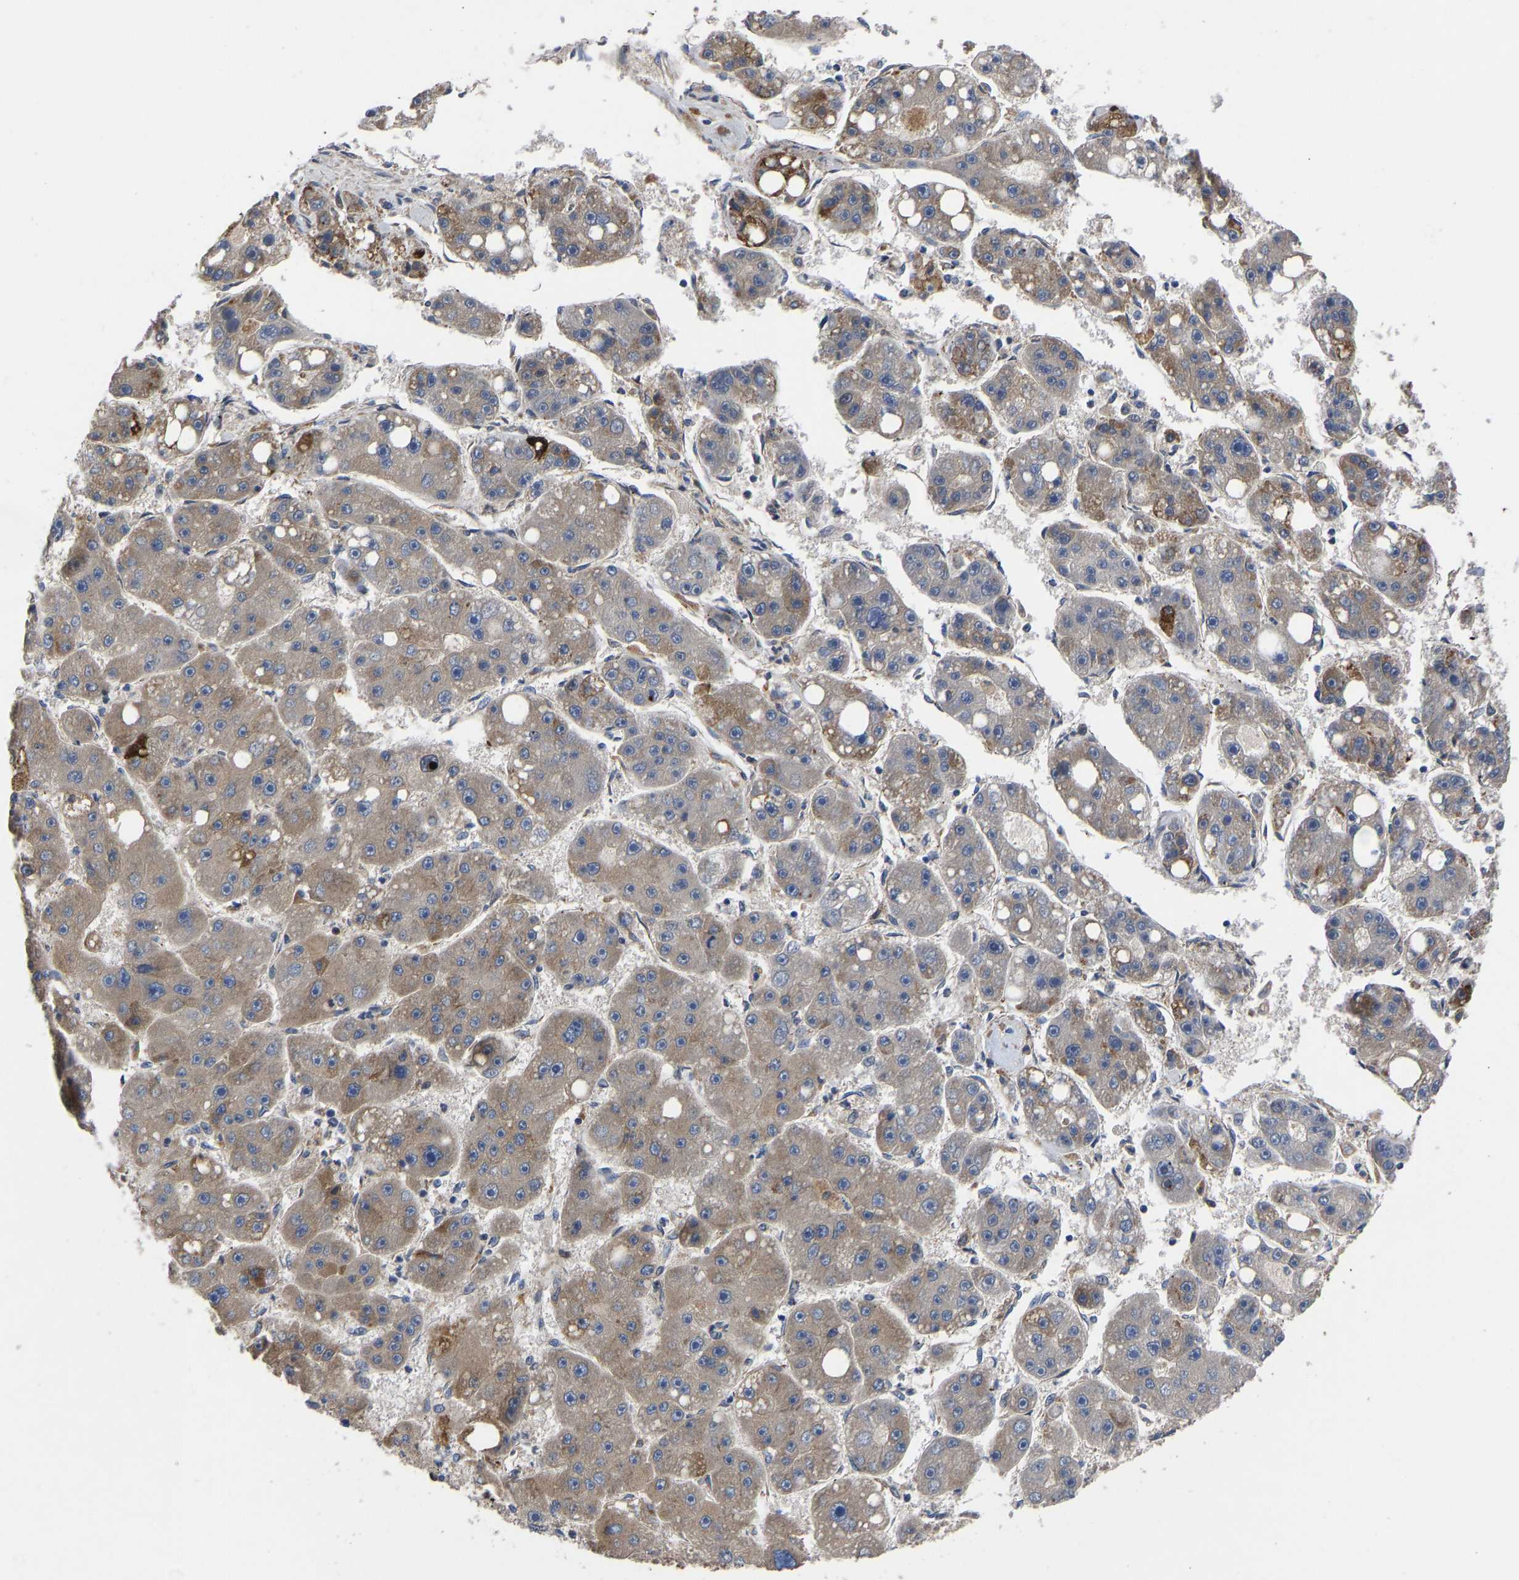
{"staining": {"intensity": "moderate", "quantity": "25%-75%", "location": "cytoplasmic/membranous"}, "tissue": "liver cancer", "cell_type": "Tumor cells", "image_type": "cancer", "snomed": [{"axis": "morphology", "description": "Carcinoma, Hepatocellular, NOS"}, {"axis": "topography", "description": "Liver"}], "caption": "The immunohistochemical stain labels moderate cytoplasmic/membranous expression in tumor cells of liver hepatocellular carcinoma tissue.", "gene": "TMEM38B", "patient": {"sex": "female", "age": 61}}